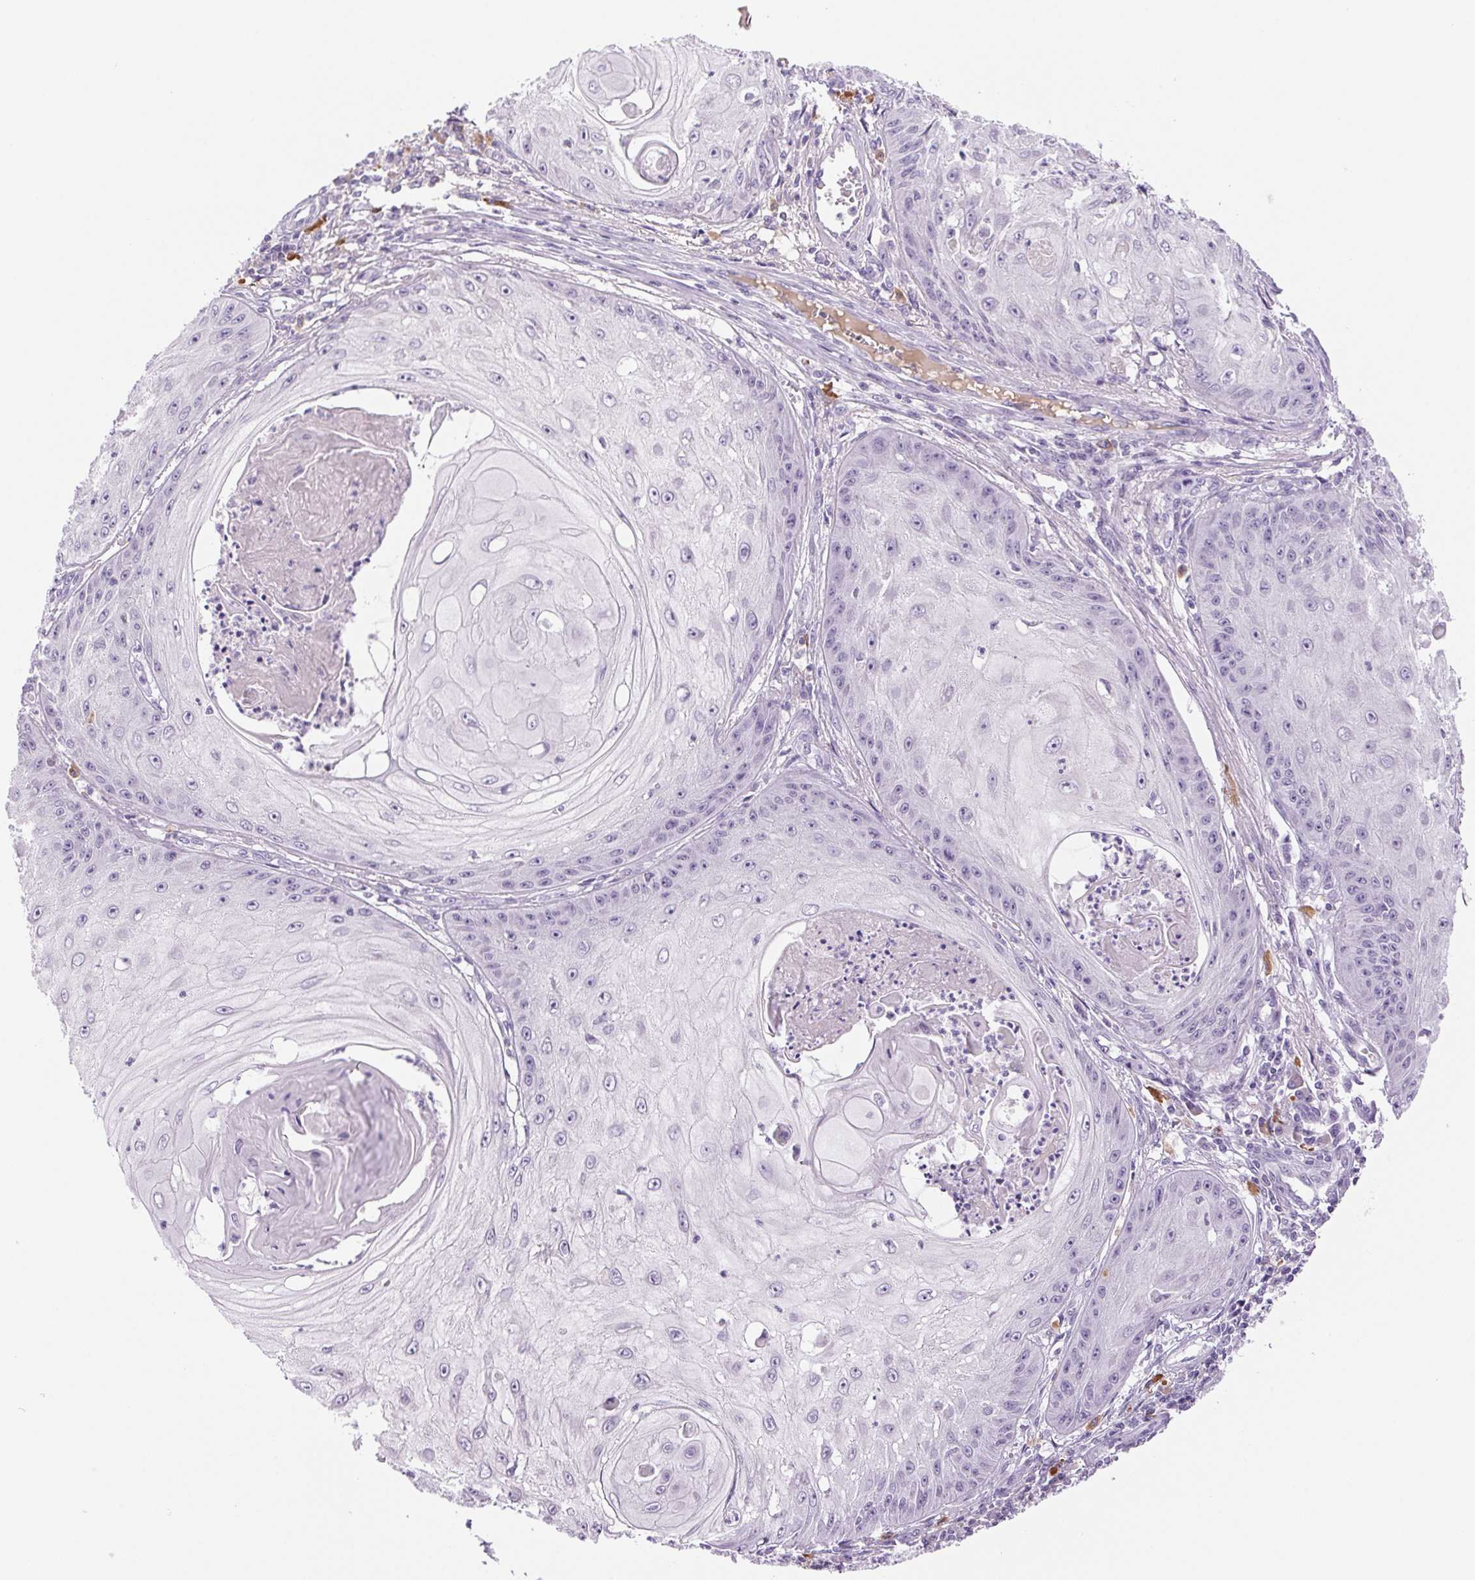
{"staining": {"intensity": "negative", "quantity": "none", "location": "none"}, "tissue": "skin cancer", "cell_type": "Tumor cells", "image_type": "cancer", "snomed": [{"axis": "morphology", "description": "Squamous cell carcinoma, NOS"}, {"axis": "topography", "description": "Skin"}], "caption": "A micrograph of skin cancer stained for a protein demonstrates no brown staining in tumor cells. (DAB IHC visualized using brightfield microscopy, high magnification).", "gene": "IFIT1B", "patient": {"sex": "male", "age": 70}}